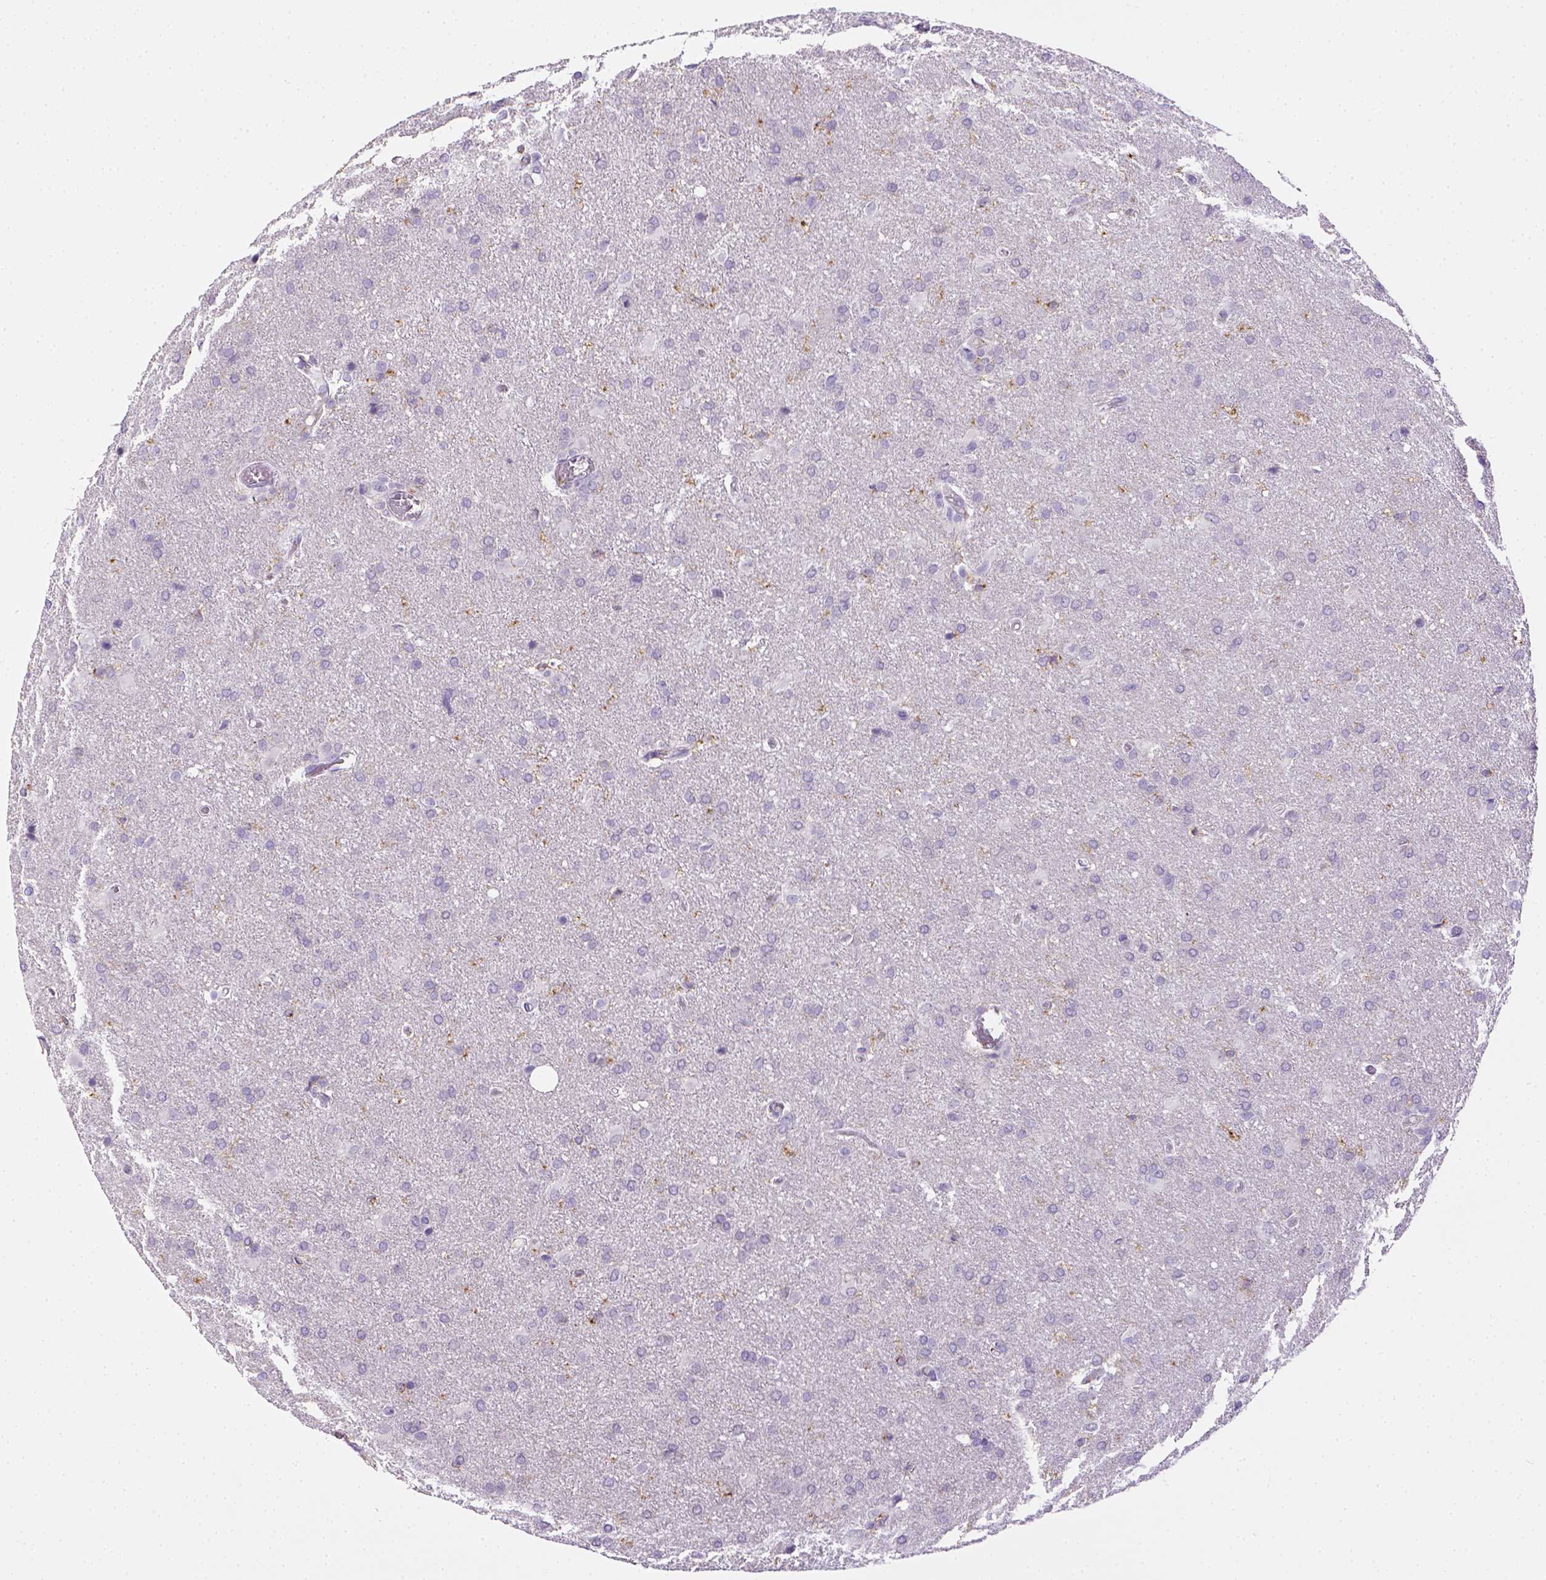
{"staining": {"intensity": "negative", "quantity": "none", "location": "none"}, "tissue": "glioma", "cell_type": "Tumor cells", "image_type": "cancer", "snomed": [{"axis": "morphology", "description": "Glioma, malignant, High grade"}, {"axis": "topography", "description": "Brain"}], "caption": "DAB (3,3'-diaminobenzidine) immunohistochemical staining of glioma displays no significant staining in tumor cells. (Immunohistochemistry, brightfield microscopy, high magnification).", "gene": "ITGAM", "patient": {"sex": "male", "age": 68}}